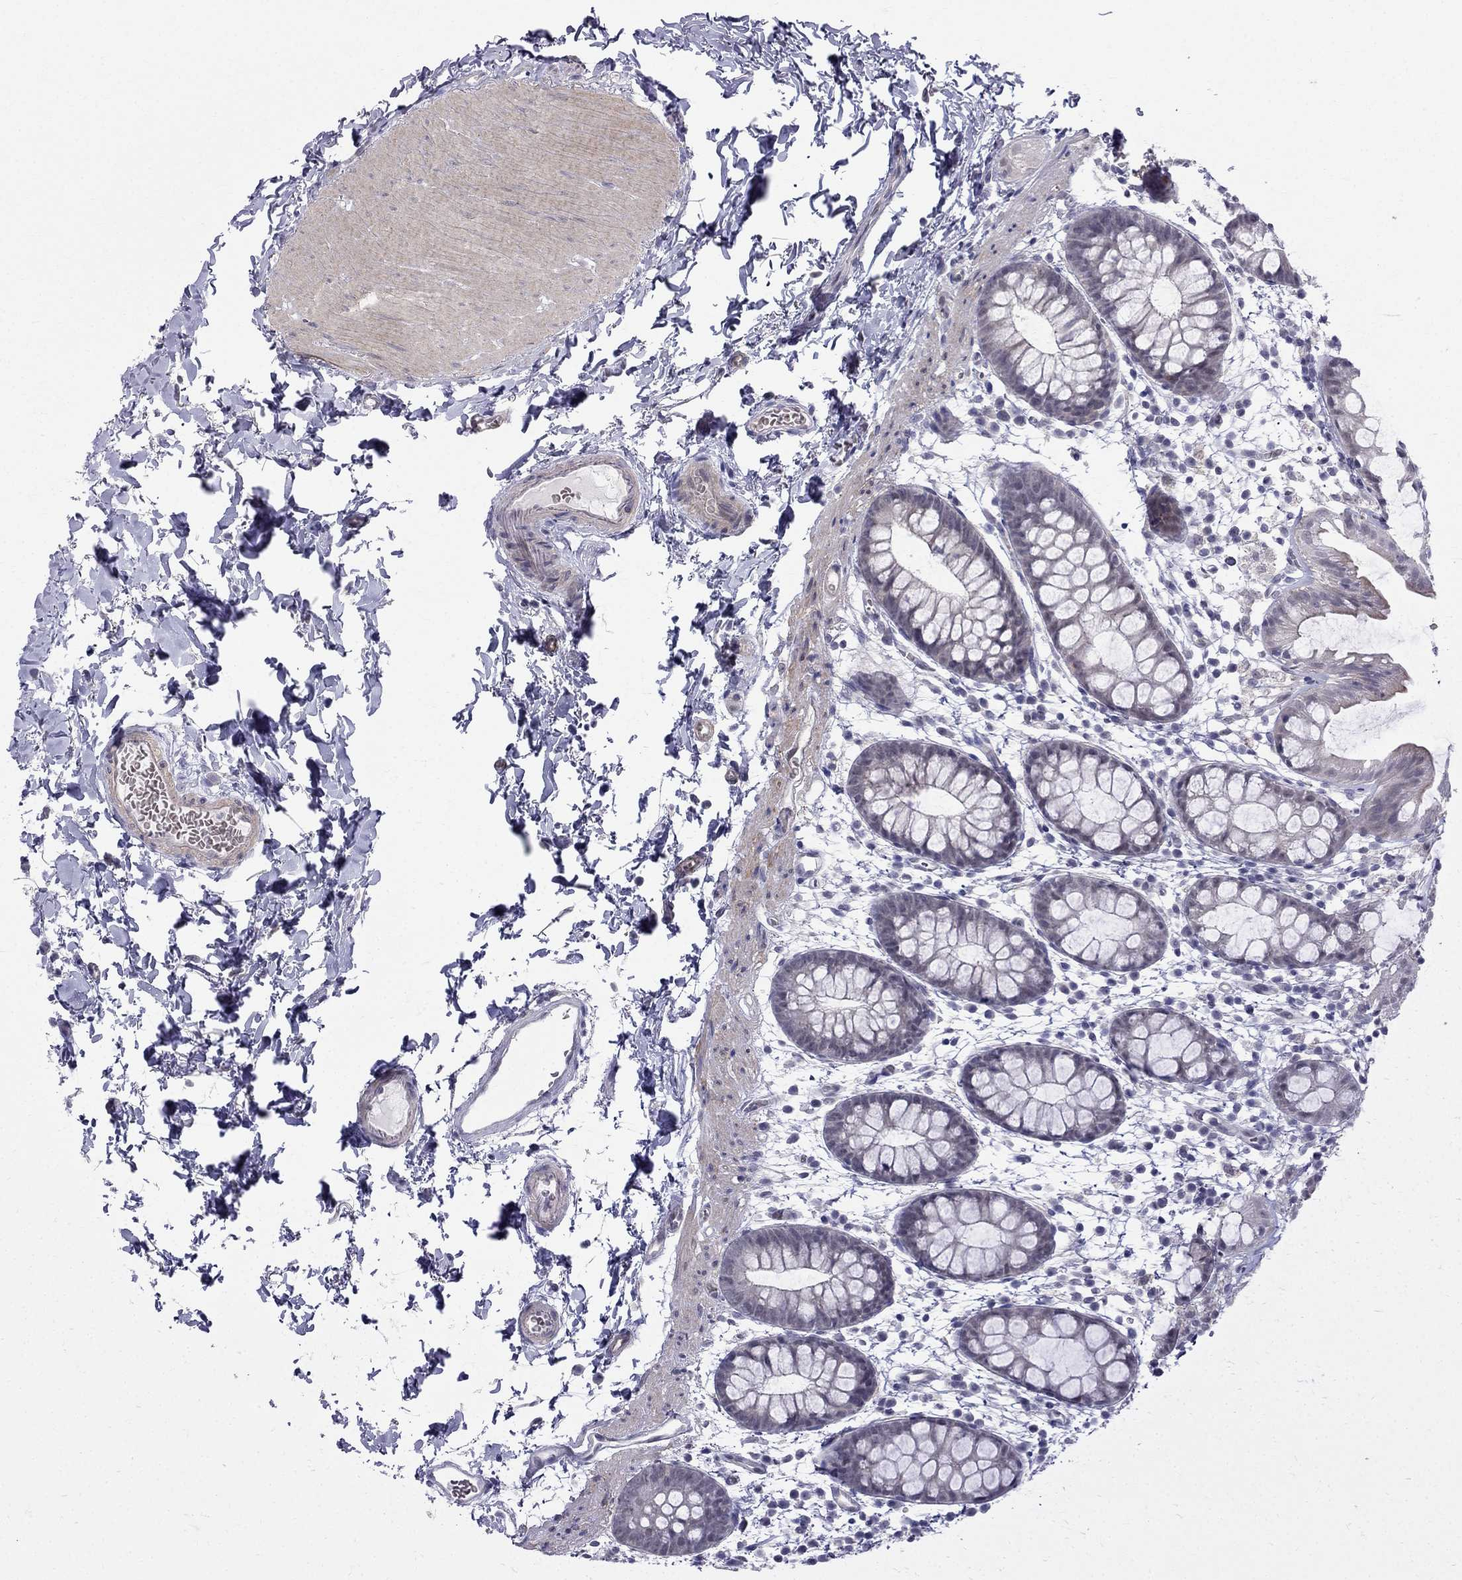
{"staining": {"intensity": "negative", "quantity": "none", "location": "none"}, "tissue": "rectum", "cell_type": "Glandular cells", "image_type": "normal", "snomed": [{"axis": "morphology", "description": "Normal tissue, NOS"}, {"axis": "topography", "description": "Rectum"}], "caption": "Immunohistochemical staining of benign human rectum demonstrates no significant staining in glandular cells. (Stains: DAB (3,3'-diaminobenzidine) immunohistochemistry with hematoxylin counter stain, Microscopy: brightfield microscopy at high magnification).", "gene": "BAG5", "patient": {"sex": "male", "age": 57}}